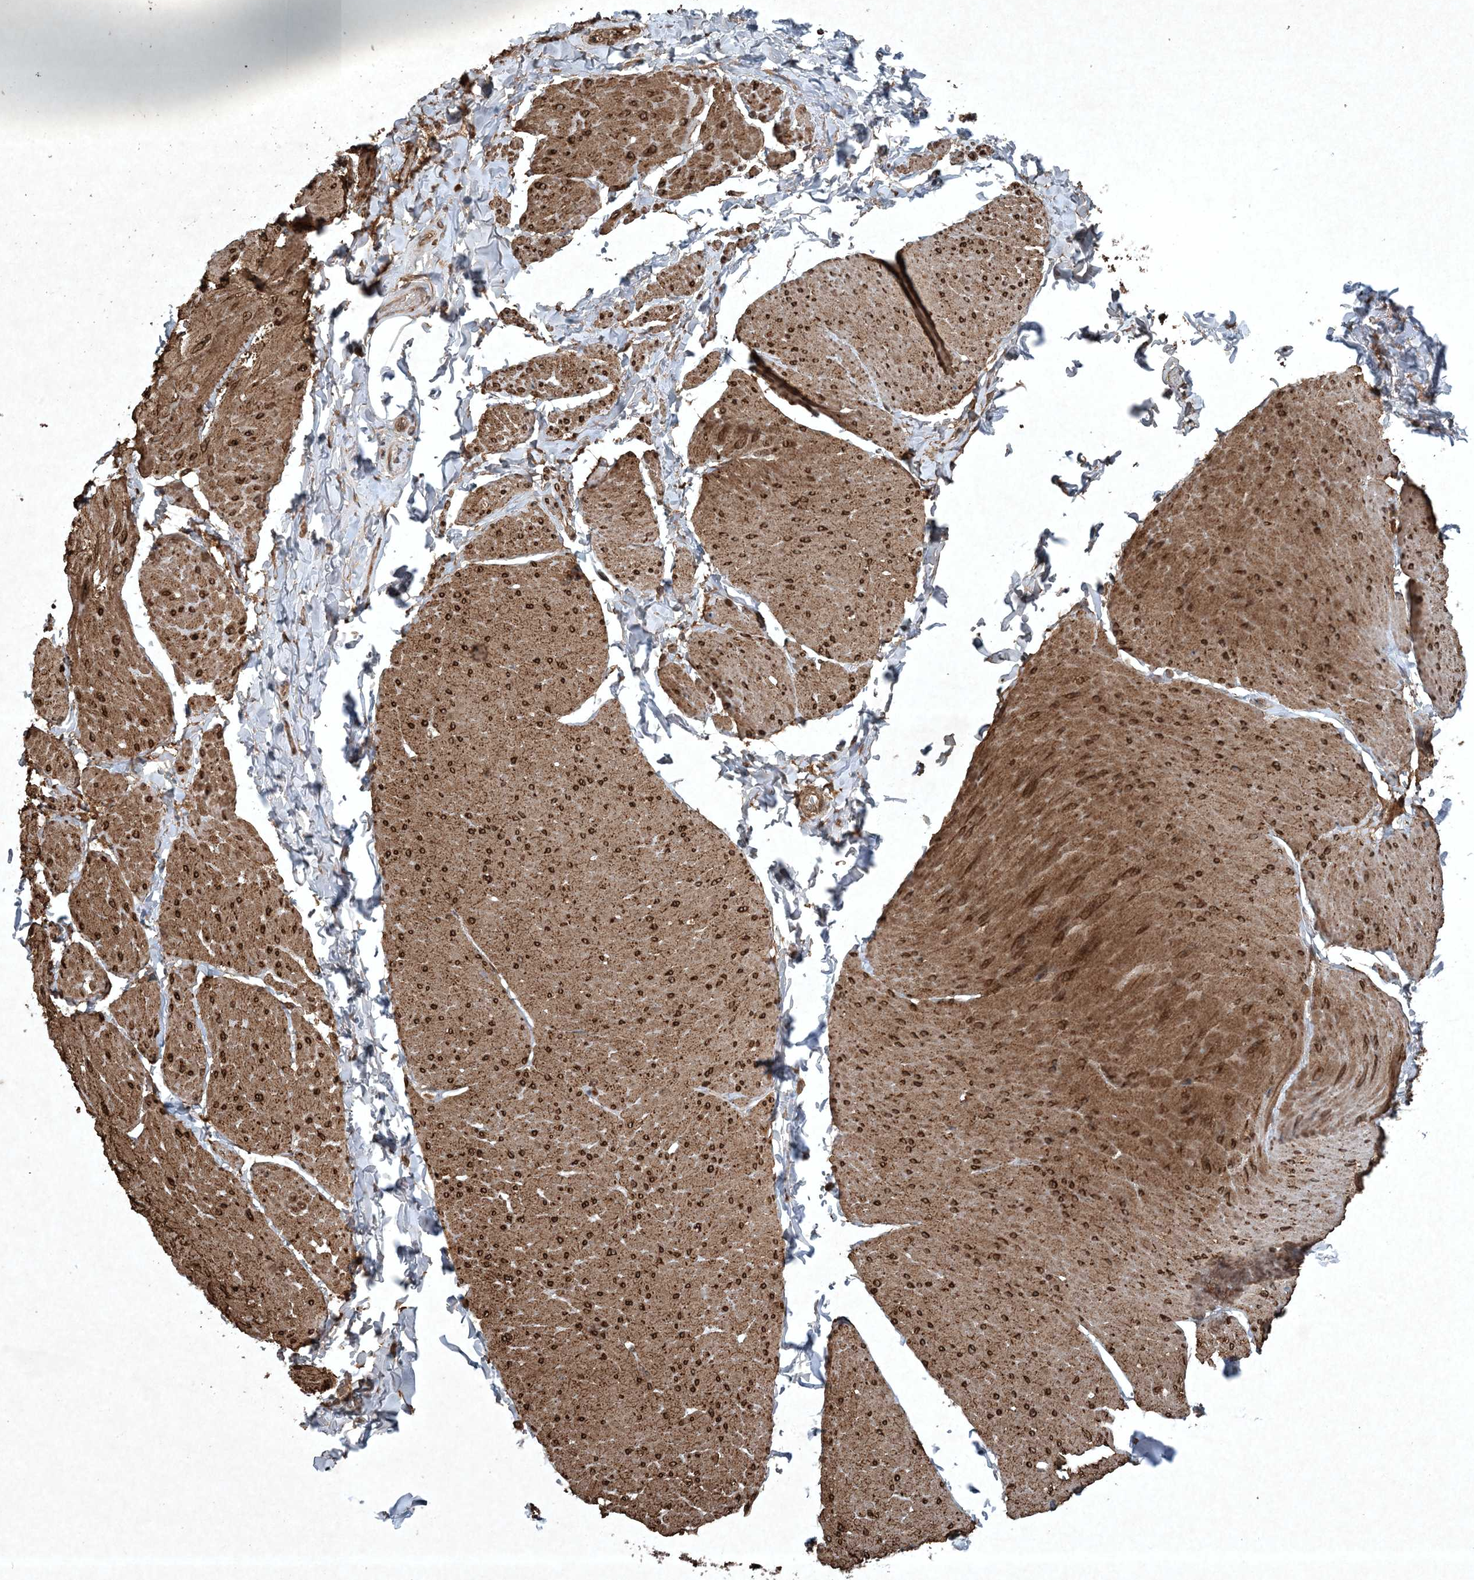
{"staining": {"intensity": "strong", "quantity": ">75%", "location": "cytoplasmic/membranous,nuclear"}, "tissue": "smooth muscle", "cell_type": "Smooth muscle cells", "image_type": "normal", "snomed": [{"axis": "morphology", "description": "Urothelial carcinoma, High grade"}, {"axis": "topography", "description": "Urinary bladder"}], "caption": "Protein staining of normal smooth muscle demonstrates strong cytoplasmic/membranous,nuclear positivity in about >75% of smooth muscle cells. (brown staining indicates protein expression, while blue staining denotes nuclei).", "gene": "GNG5", "patient": {"sex": "male", "age": 46}}